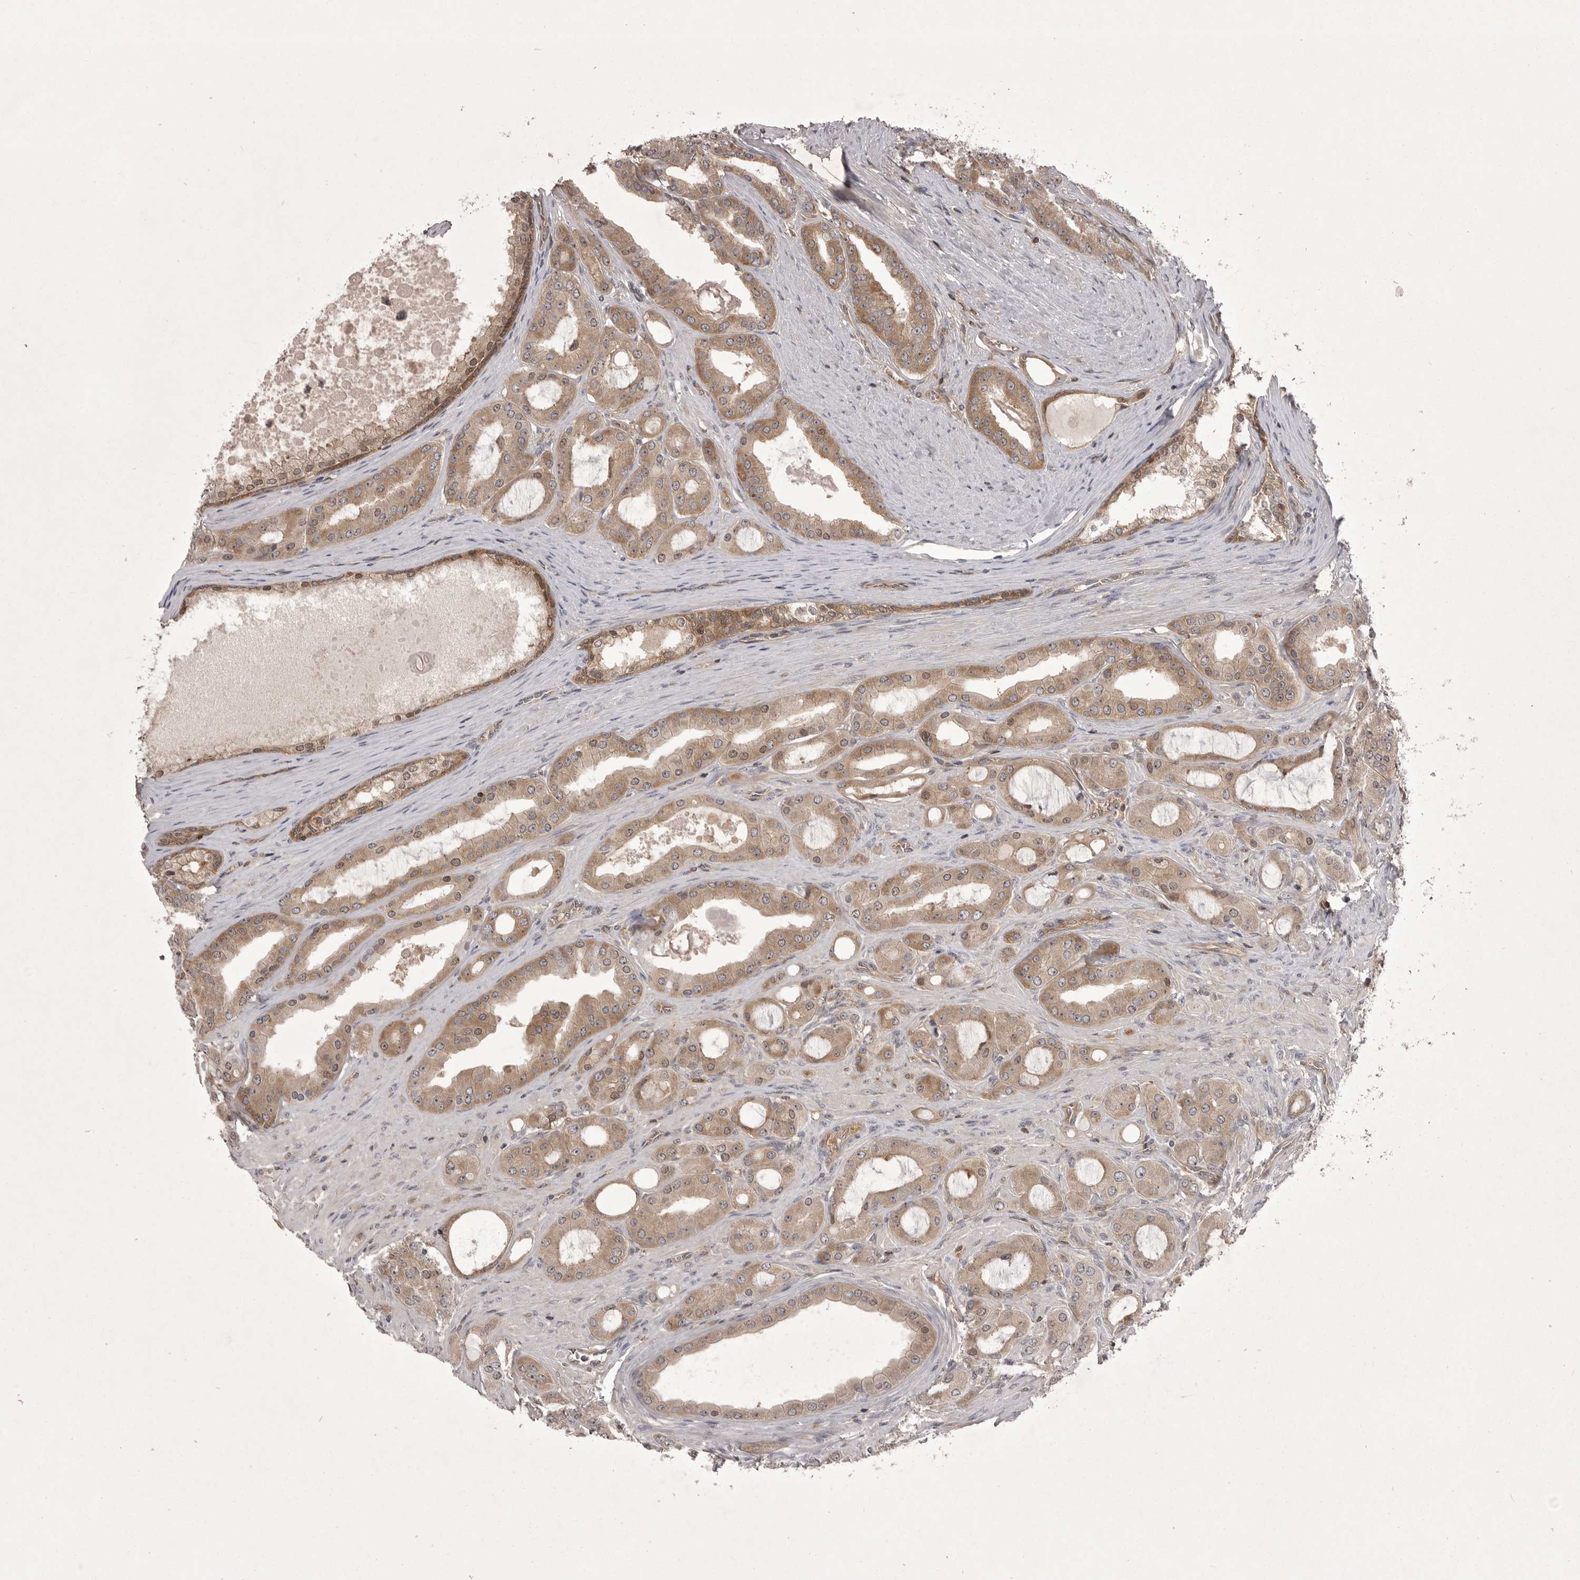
{"staining": {"intensity": "moderate", "quantity": ">75%", "location": "cytoplasmic/membranous"}, "tissue": "prostate cancer", "cell_type": "Tumor cells", "image_type": "cancer", "snomed": [{"axis": "morphology", "description": "Adenocarcinoma, High grade"}, {"axis": "topography", "description": "Prostate"}], "caption": "Approximately >75% of tumor cells in prostate adenocarcinoma (high-grade) reveal moderate cytoplasmic/membranous protein staining as visualized by brown immunohistochemical staining.", "gene": "STK24", "patient": {"sex": "male", "age": 60}}